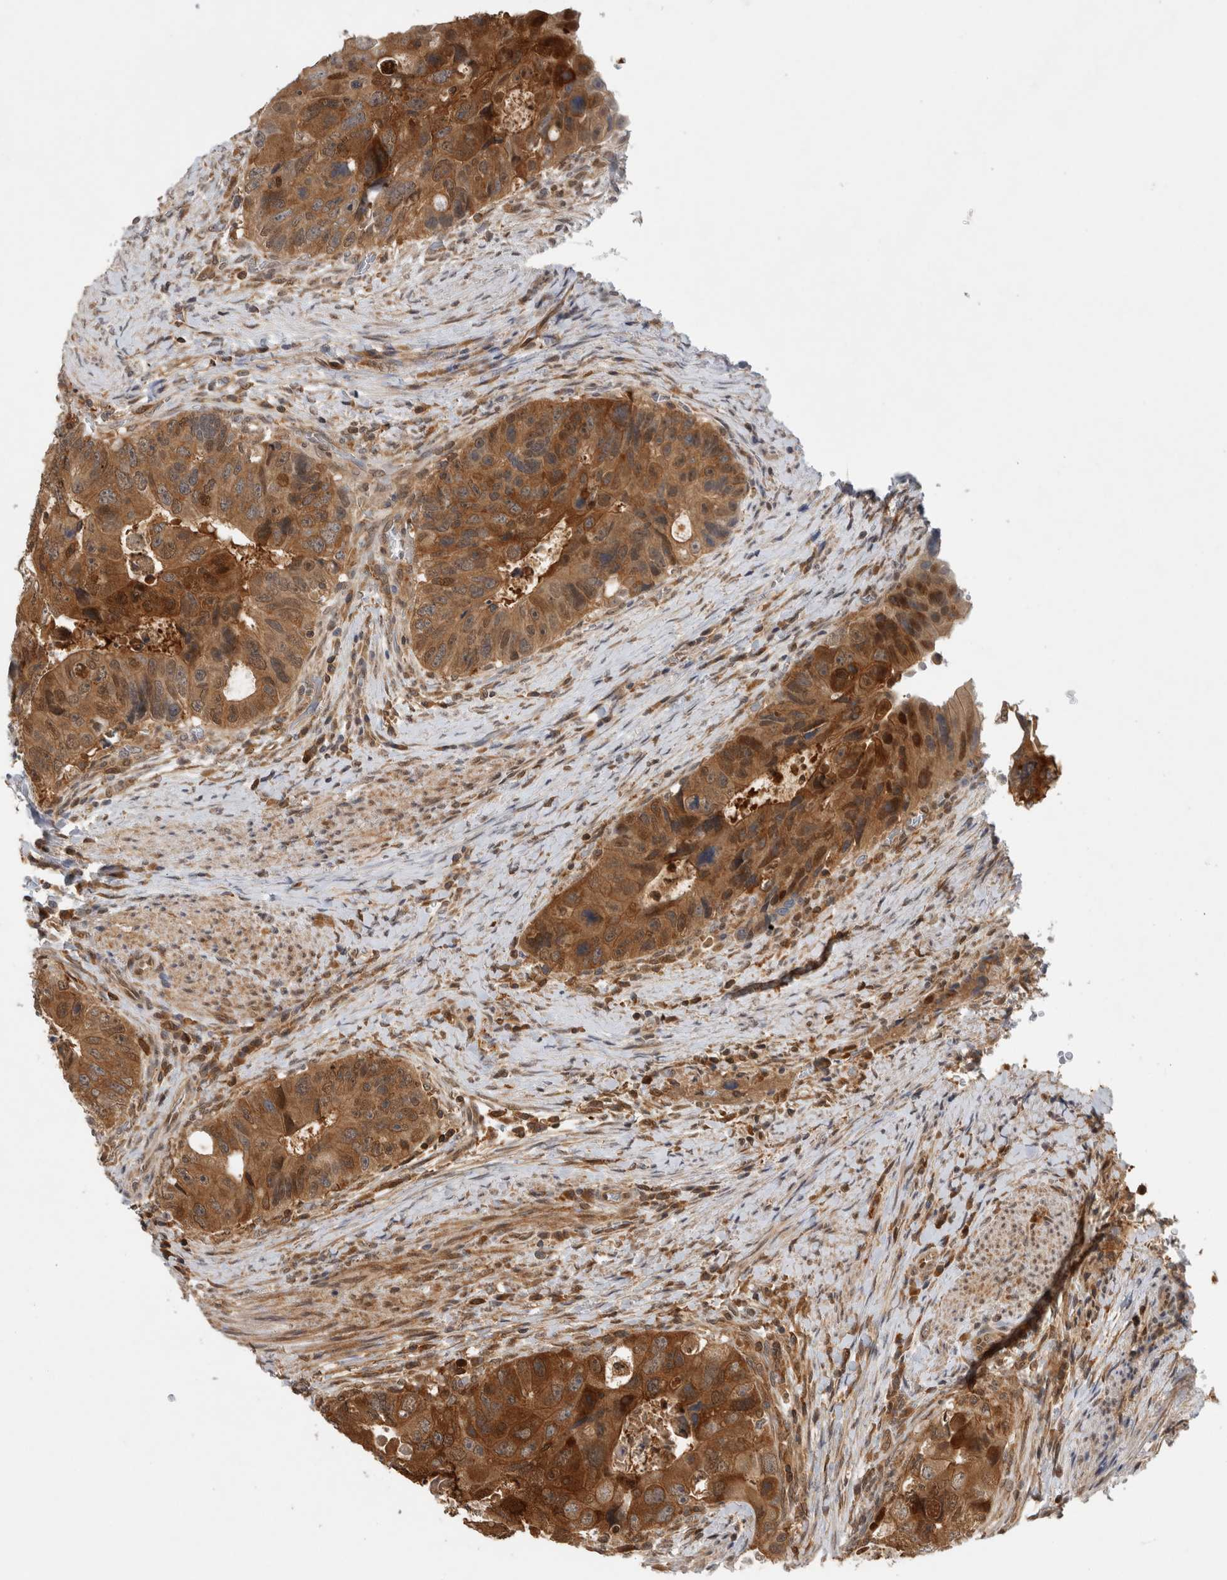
{"staining": {"intensity": "moderate", "quantity": ">75%", "location": "cytoplasmic/membranous,nuclear"}, "tissue": "colorectal cancer", "cell_type": "Tumor cells", "image_type": "cancer", "snomed": [{"axis": "morphology", "description": "Adenocarcinoma, NOS"}, {"axis": "topography", "description": "Rectum"}], "caption": "Brown immunohistochemical staining in adenocarcinoma (colorectal) demonstrates moderate cytoplasmic/membranous and nuclear positivity in about >75% of tumor cells.", "gene": "ASTN2", "patient": {"sex": "male", "age": 59}}